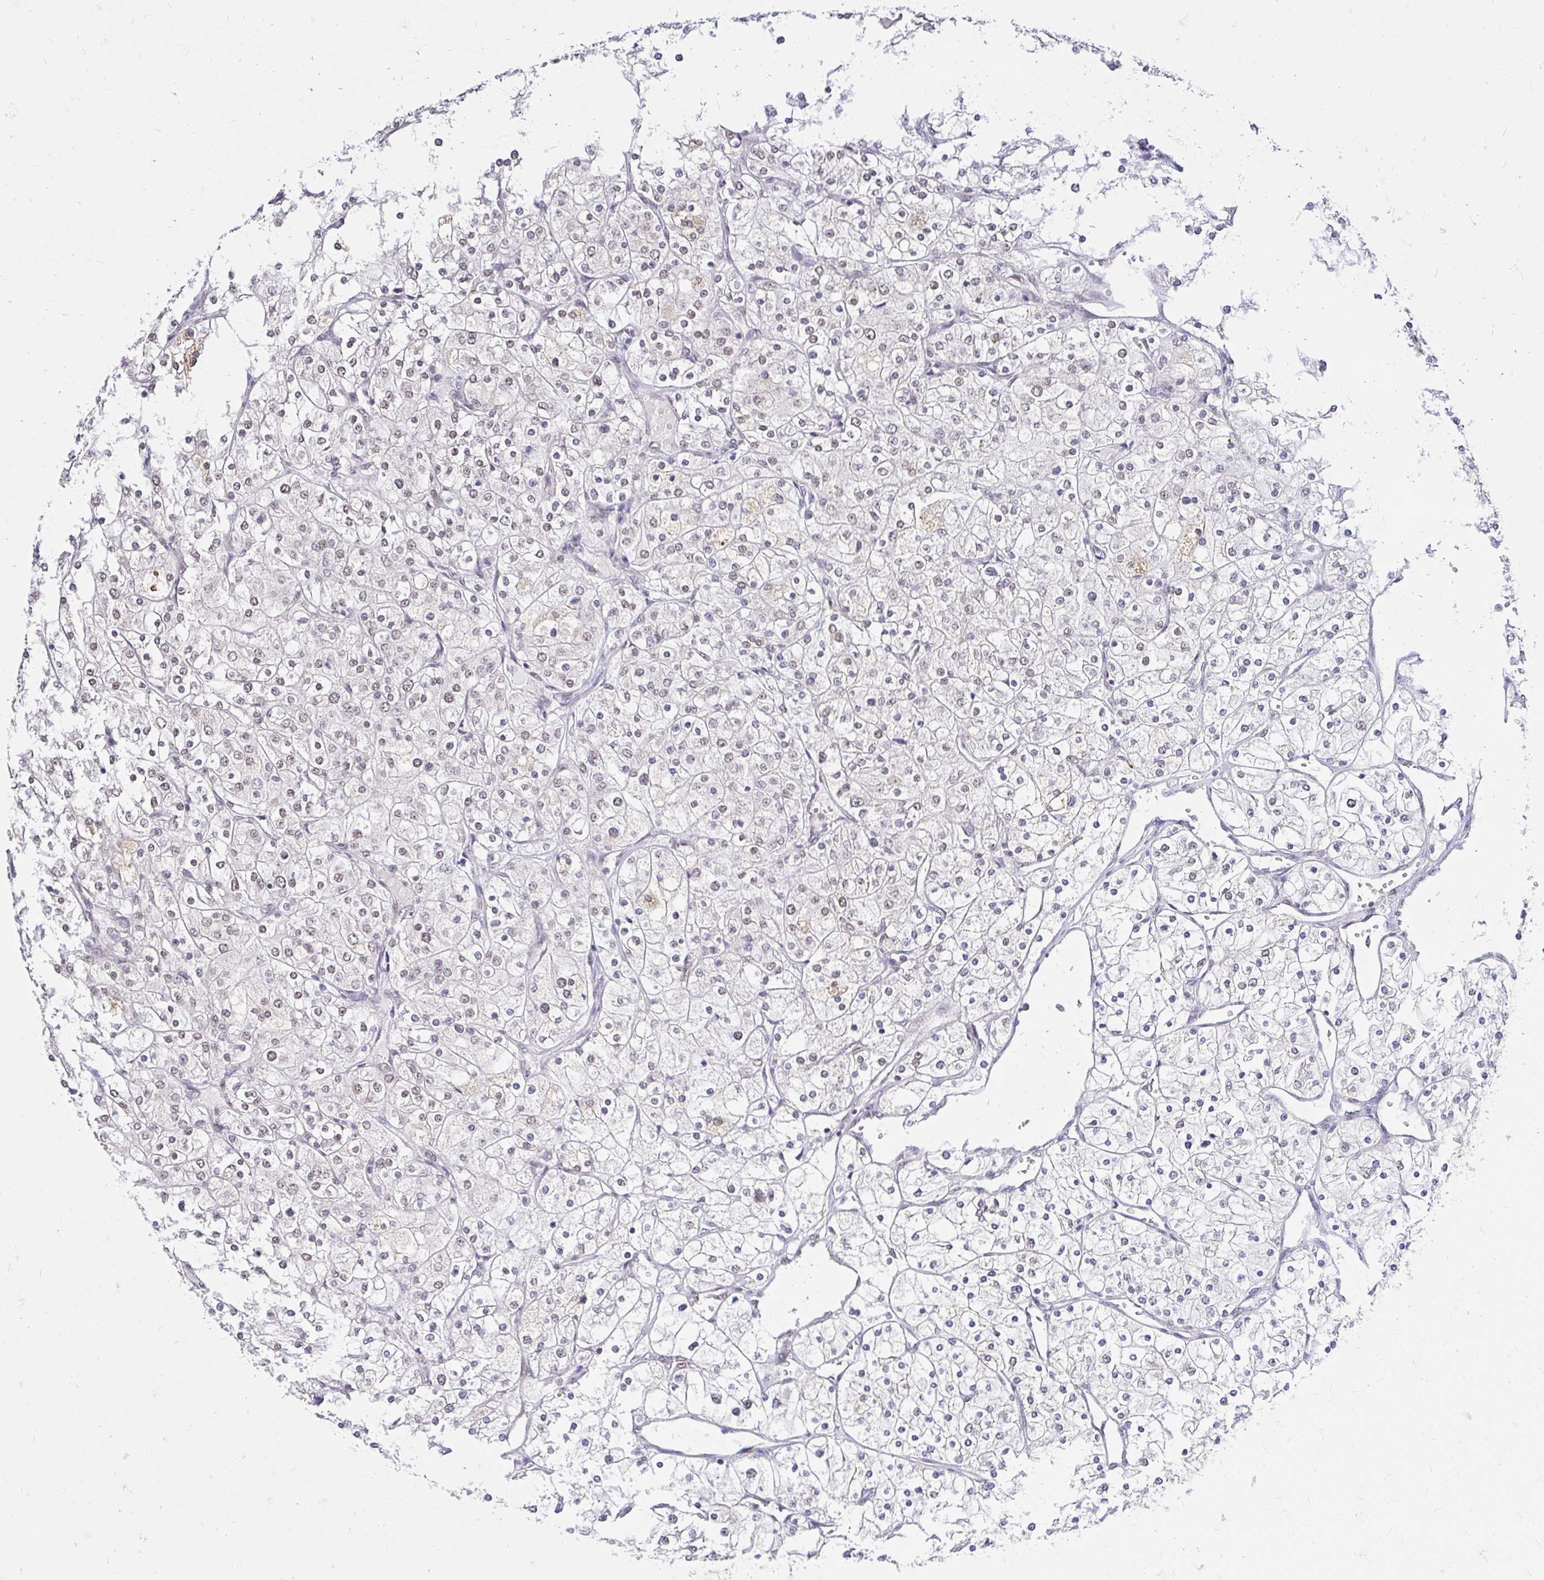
{"staining": {"intensity": "weak", "quantity": "25%-75%", "location": "nuclear"}, "tissue": "renal cancer", "cell_type": "Tumor cells", "image_type": "cancer", "snomed": [{"axis": "morphology", "description": "Adenocarcinoma, NOS"}, {"axis": "topography", "description": "Kidney"}], "caption": "Brown immunohistochemical staining in human renal adenocarcinoma displays weak nuclear staining in approximately 25%-75% of tumor cells. (Stains: DAB (3,3'-diaminobenzidine) in brown, nuclei in blue, Microscopy: brightfield microscopy at high magnification).", "gene": "RIMS4", "patient": {"sex": "male", "age": 80}}